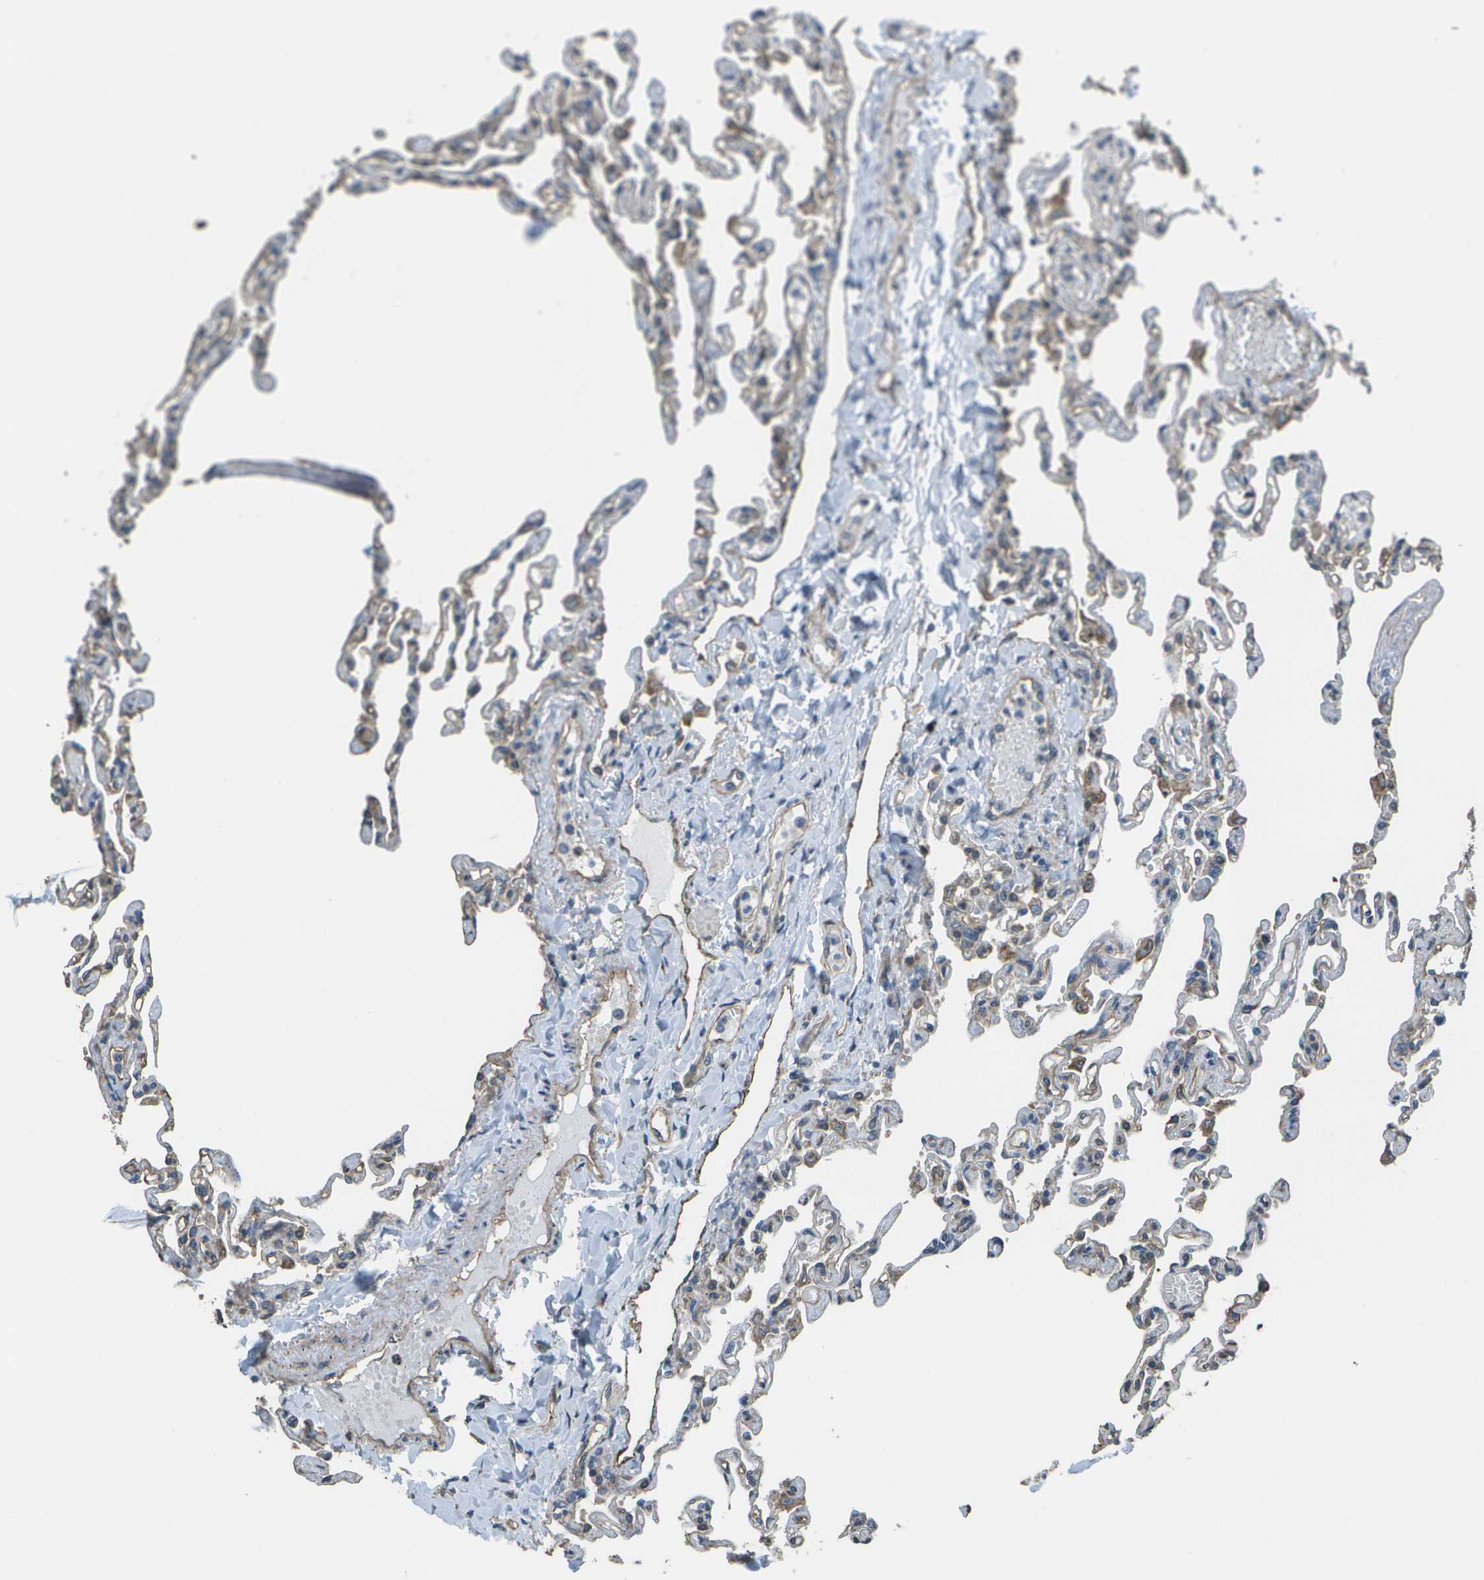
{"staining": {"intensity": "moderate", "quantity": "25%-75%", "location": "cytoplasmic/membranous"}, "tissue": "lung", "cell_type": "Alveolar cells", "image_type": "normal", "snomed": [{"axis": "morphology", "description": "Normal tissue, NOS"}, {"axis": "topography", "description": "Lung"}], "caption": "Protein expression analysis of unremarkable lung reveals moderate cytoplasmic/membranous positivity in about 25%-75% of alveolar cells. (Stains: DAB in brown, nuclei in blue, Microscopy: brightfield microscopy at high magnification).", "gene": "CLNS1A", "patient": {"sex": "male", "age": 21}}